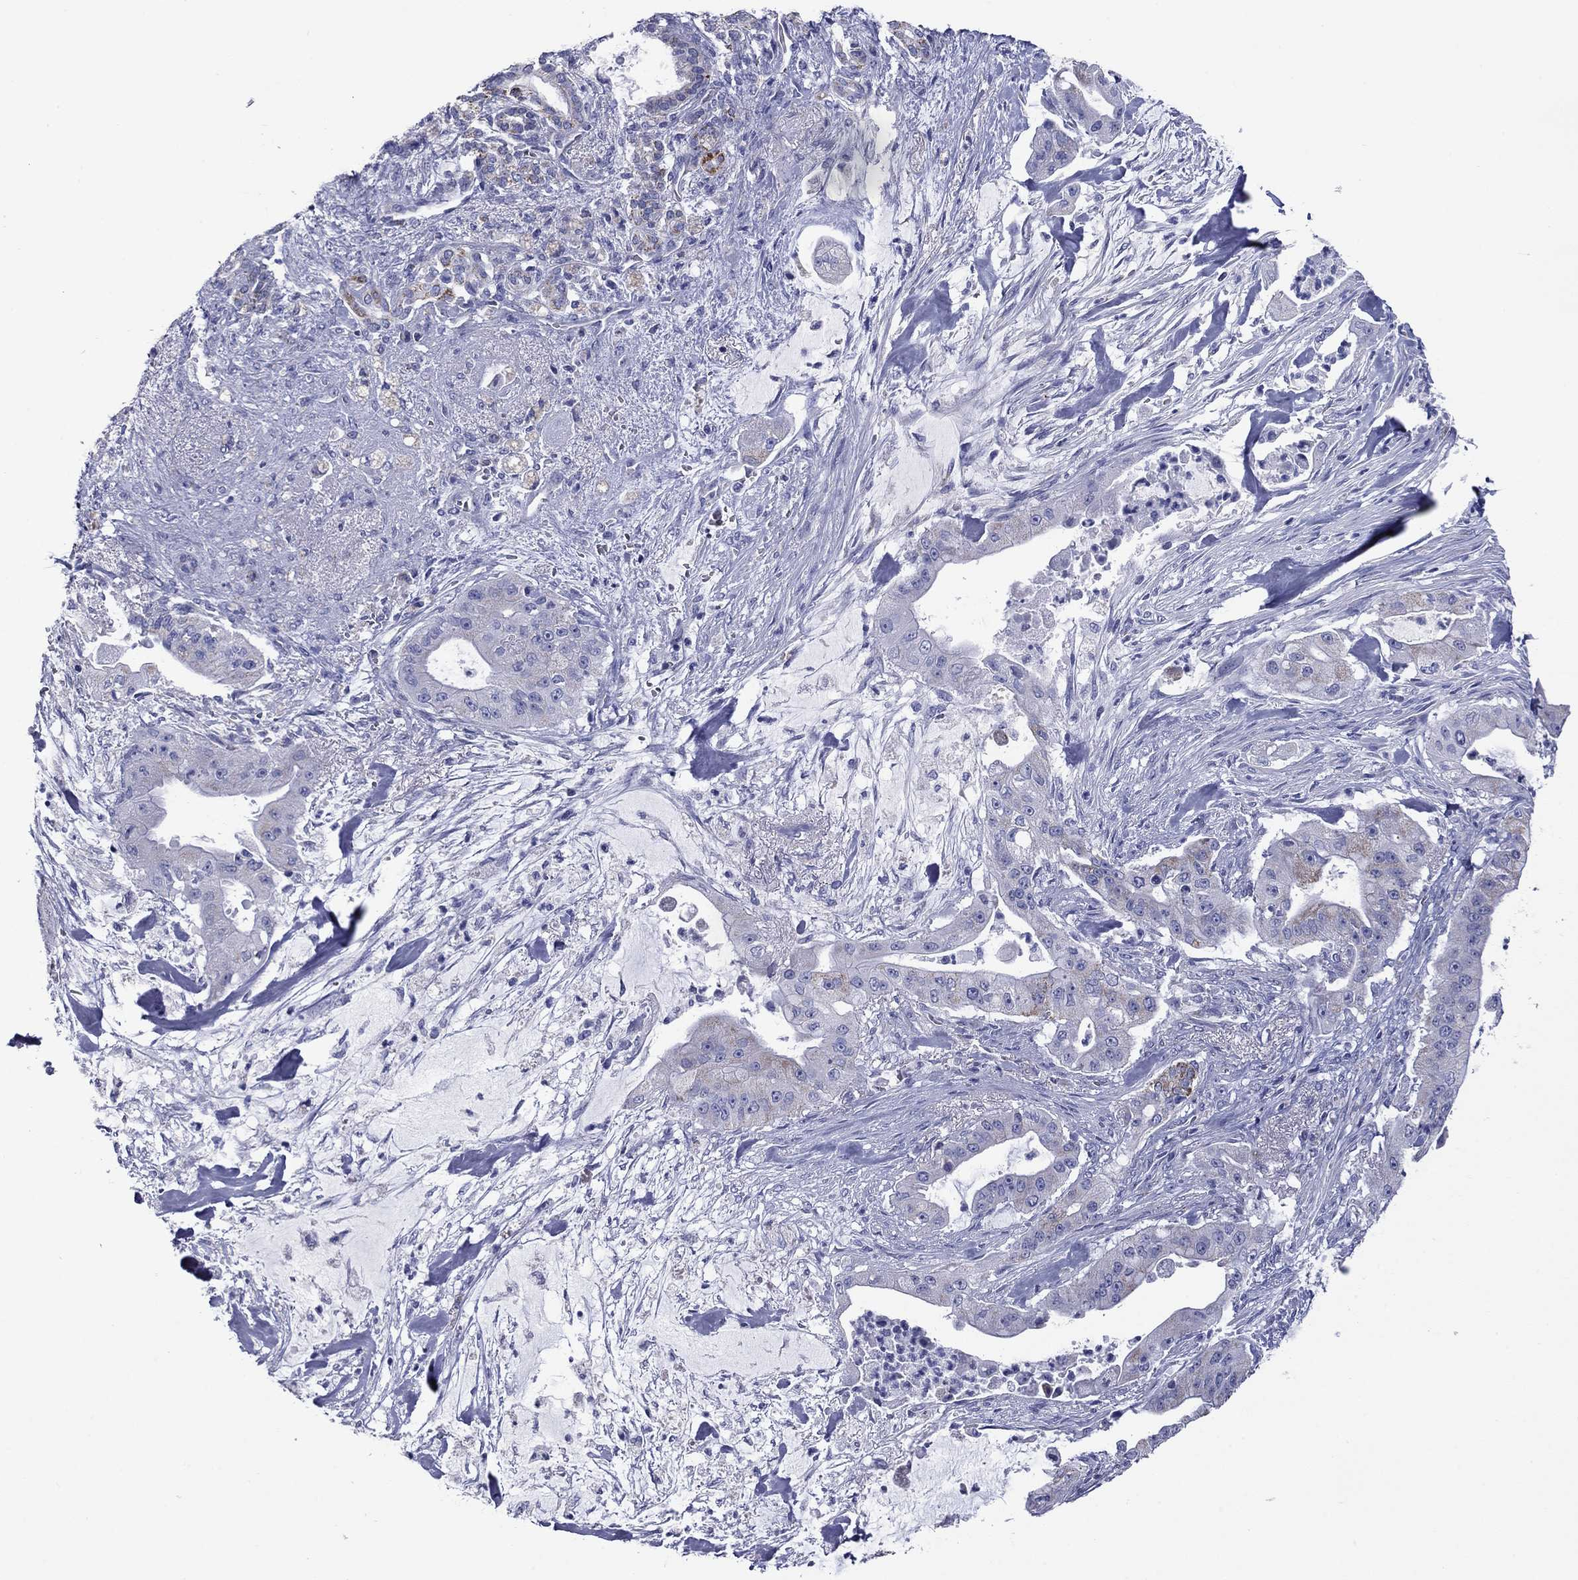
{"staining": {"intensity": "strong", "quantity": "<25%", "location": "cytoplasmic/membranous"}, "tissue": "pancreatic cancer", "cell_type": "Tumor cells", "image_type": "cancer", "snomed": [{"axis": "morphology", "description": "Normal tissue, NOS"}, {"axis": "morphology", "description": "Inflammation, NOS"}, {"axis": "morphology", "description": "Adenocarcinoma, NOS"}, {"axis": "topography", "description": "Pancreas"}], "caption": "Tumor cells reveal medium levels of strong cytoplasmic/membranous expression in approximately <25% of cells in human pancreatic cancer (adenocarcinoma).", "gene": "ACADSB", "patient": {"sex": "male", "age": 57}}